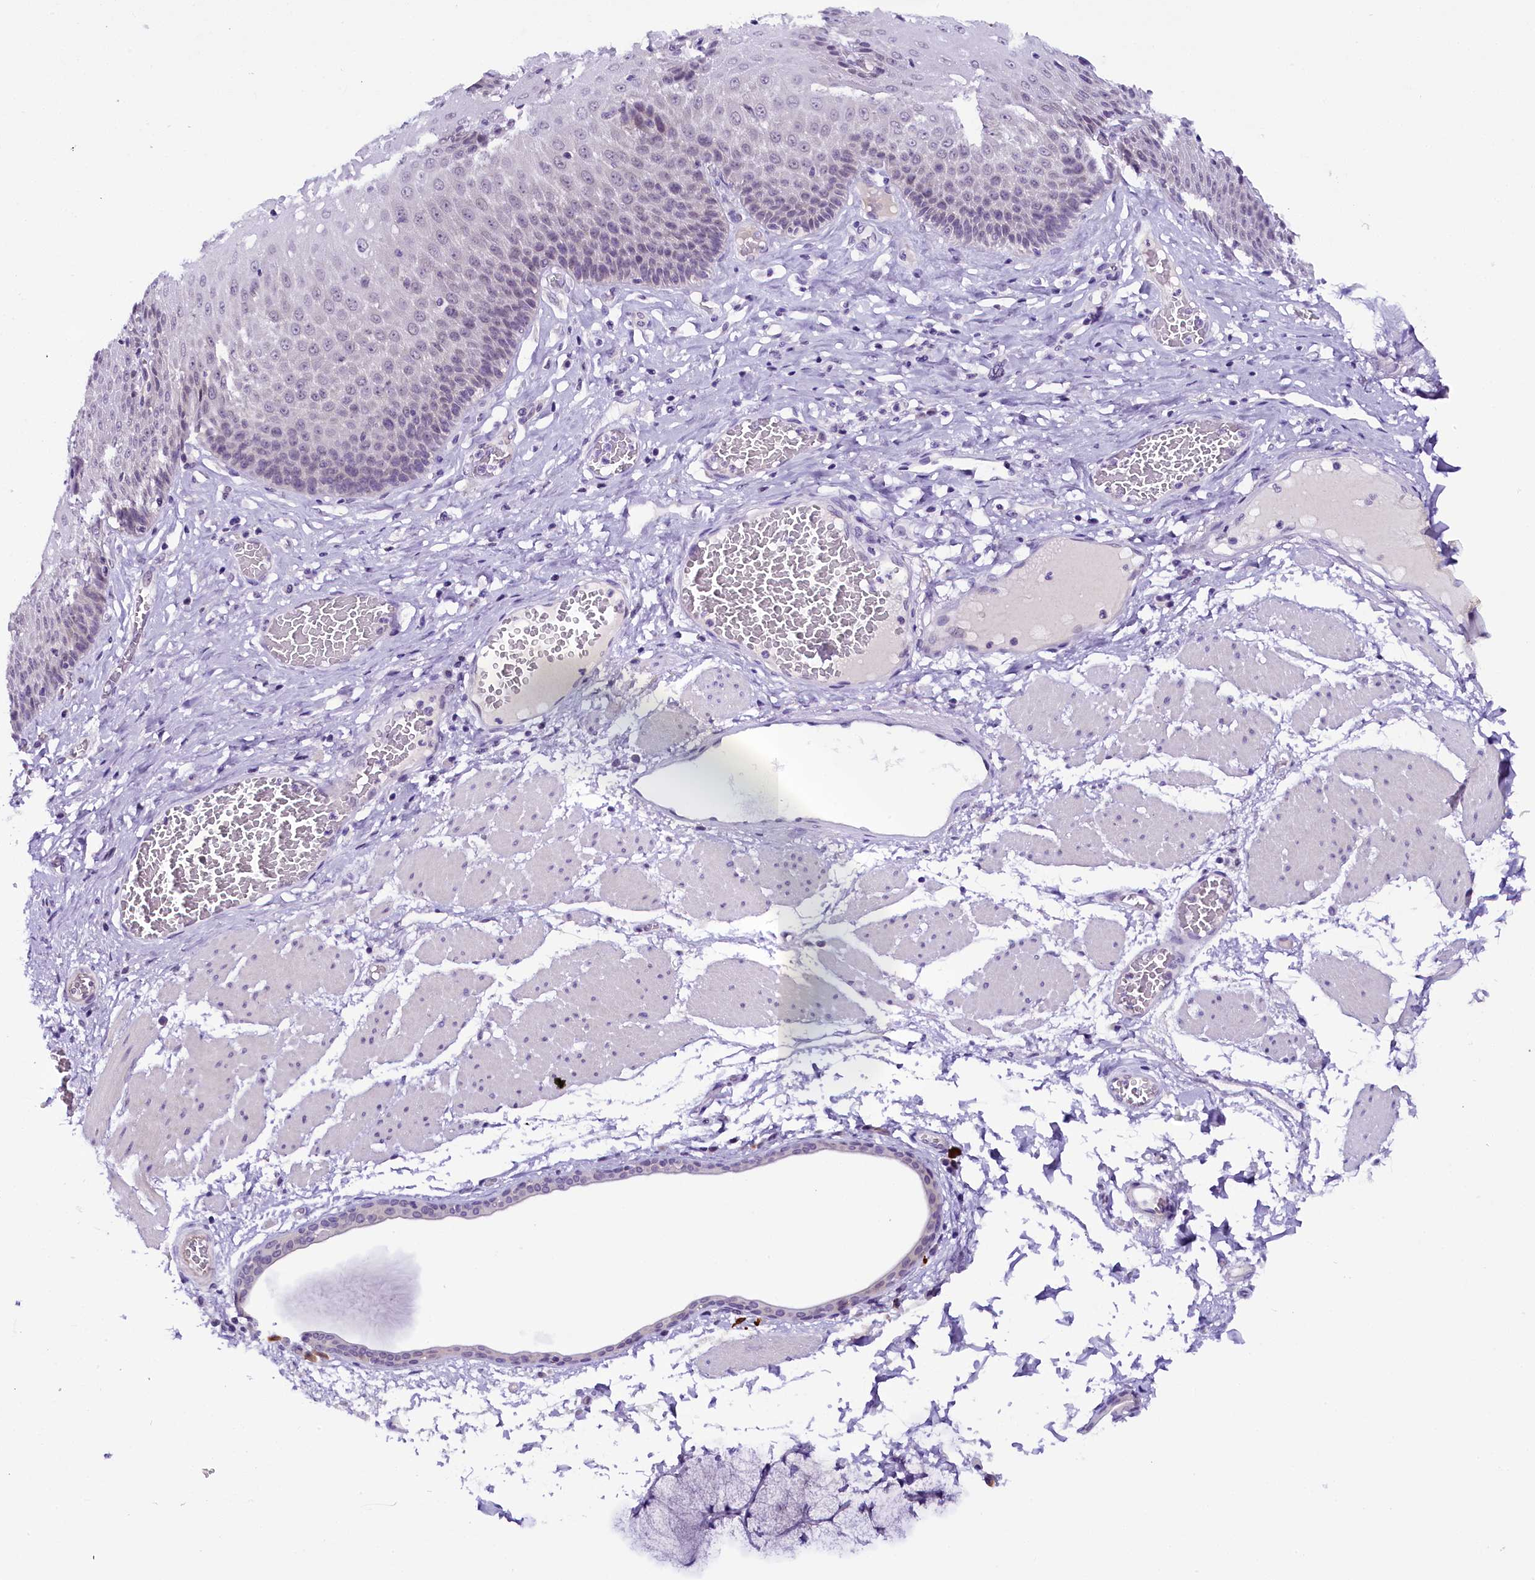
{"staining": {"intensity": "negative", "quantity": "none", "location": "none"}, "tissue": "esophagus", "cell_type": "Squamous epithelial cells", "image_type": "normal", "snomed": [{"axis": "morphology", "description": "Normal tissue, NOS"}, {"axis": "topography", "description": "Esophagus"}], "caption": "The micrograph reveals no staining of squamous epithelial cells in unremarkable esophagus. The staining is performed using DAB (3,3'-diaminobenzidine) brown chromogen with nuclei counter-stained in using hematoxylin.", "gene": "IQCN", "patient": {"sex": "male", "age": 60}}